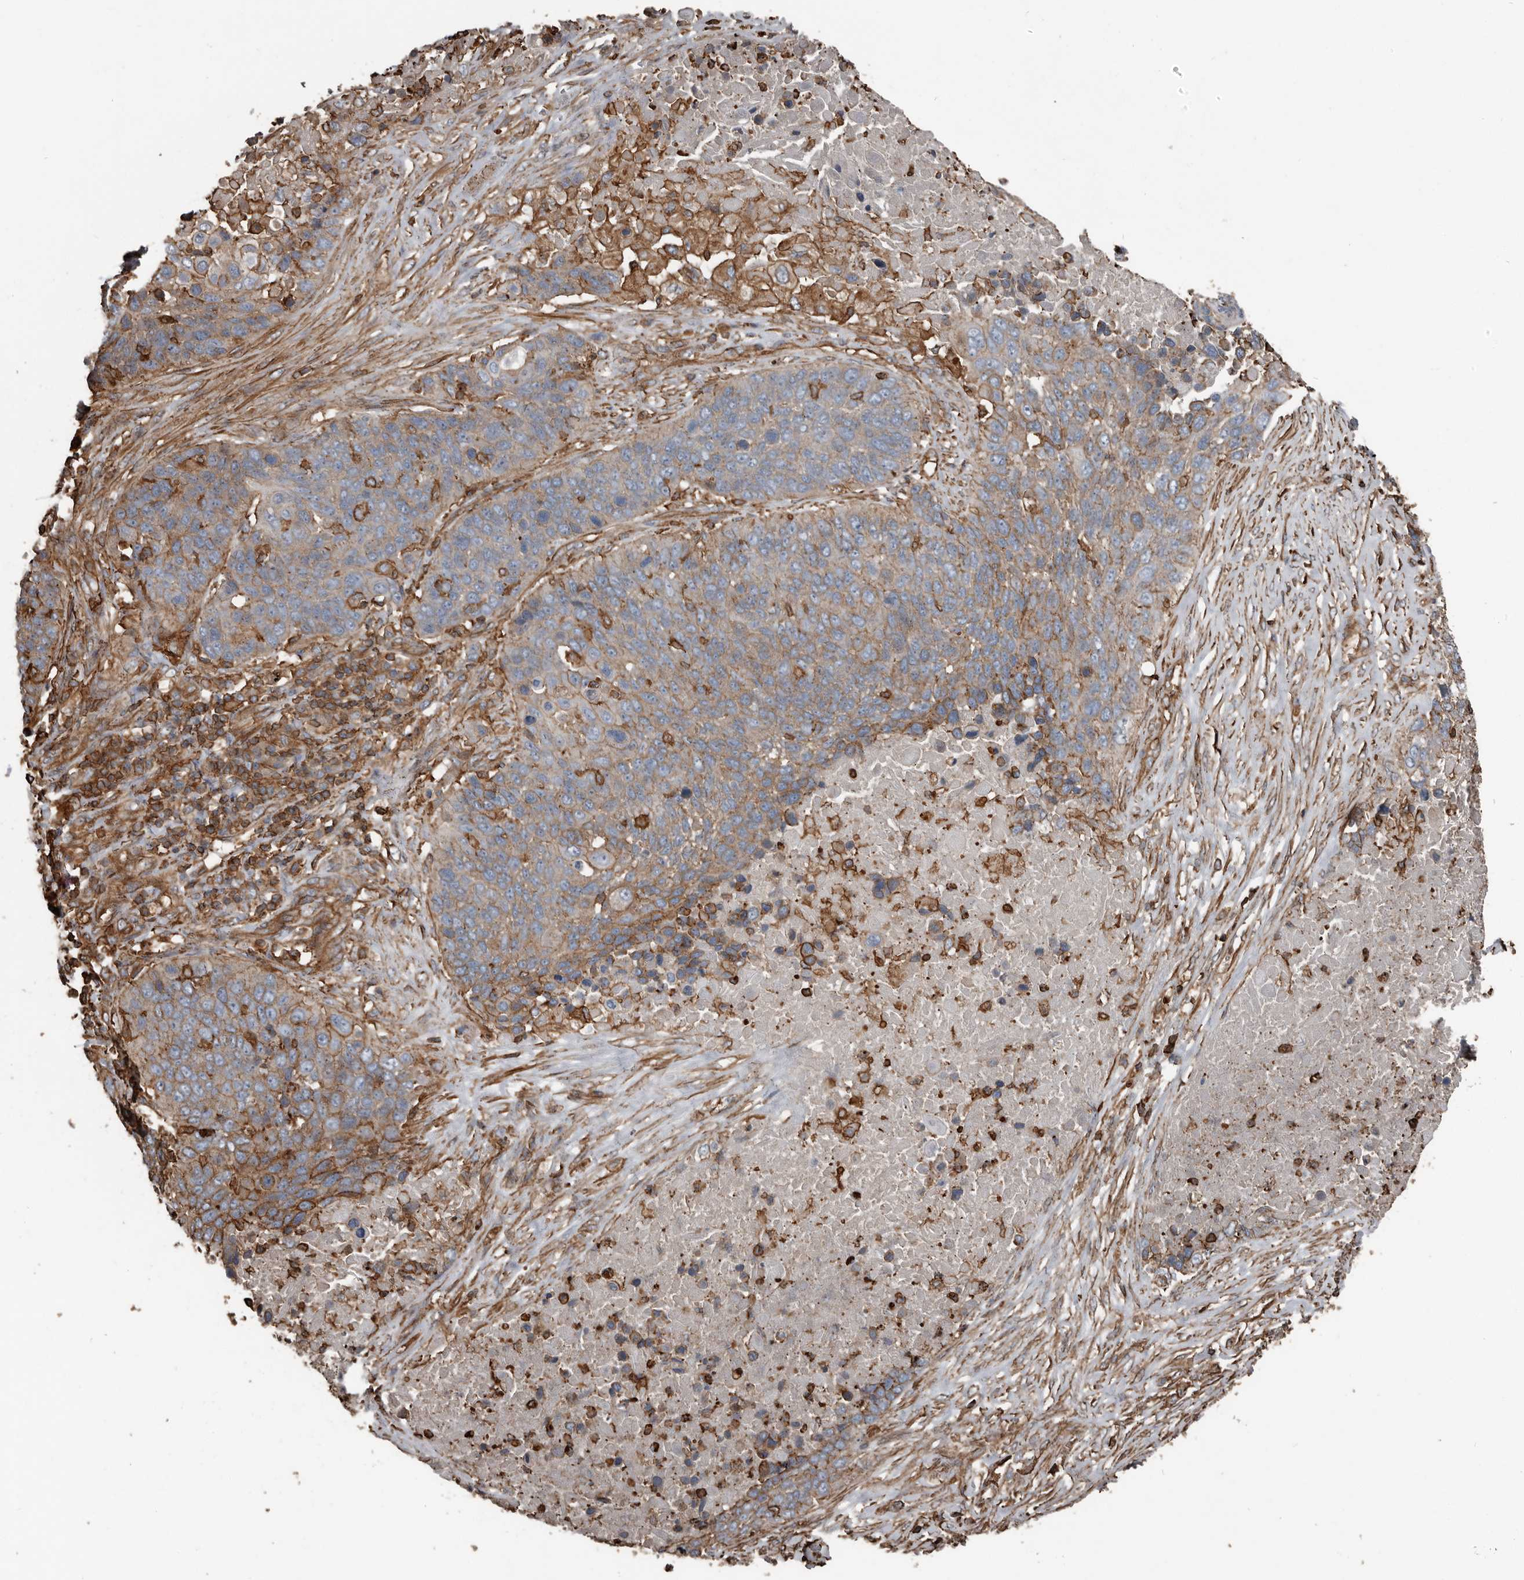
{"staining": {"intensity": "moderate", "quantity": "<25%", "location": "cytoplasmic/membranous"}, "tissue": "lung cancer", "cell_type": "Tumor cells", "image_type": "cancer", "snomed": [{"axis": "morphology", "description": "Squamous cell carcinoma, NOS"}, {"axis": "topography", "description": "Lung"}], "caption": "Moderate cytoplasmic/membranous positivity for a protein is appreciated in approximately <25% of tumor cells of squamous cell carcinoma (lung) using immunohistochemistry (IHC).", "gene": "DENND6B", "patient": {"sex": "male", "age": 66}}